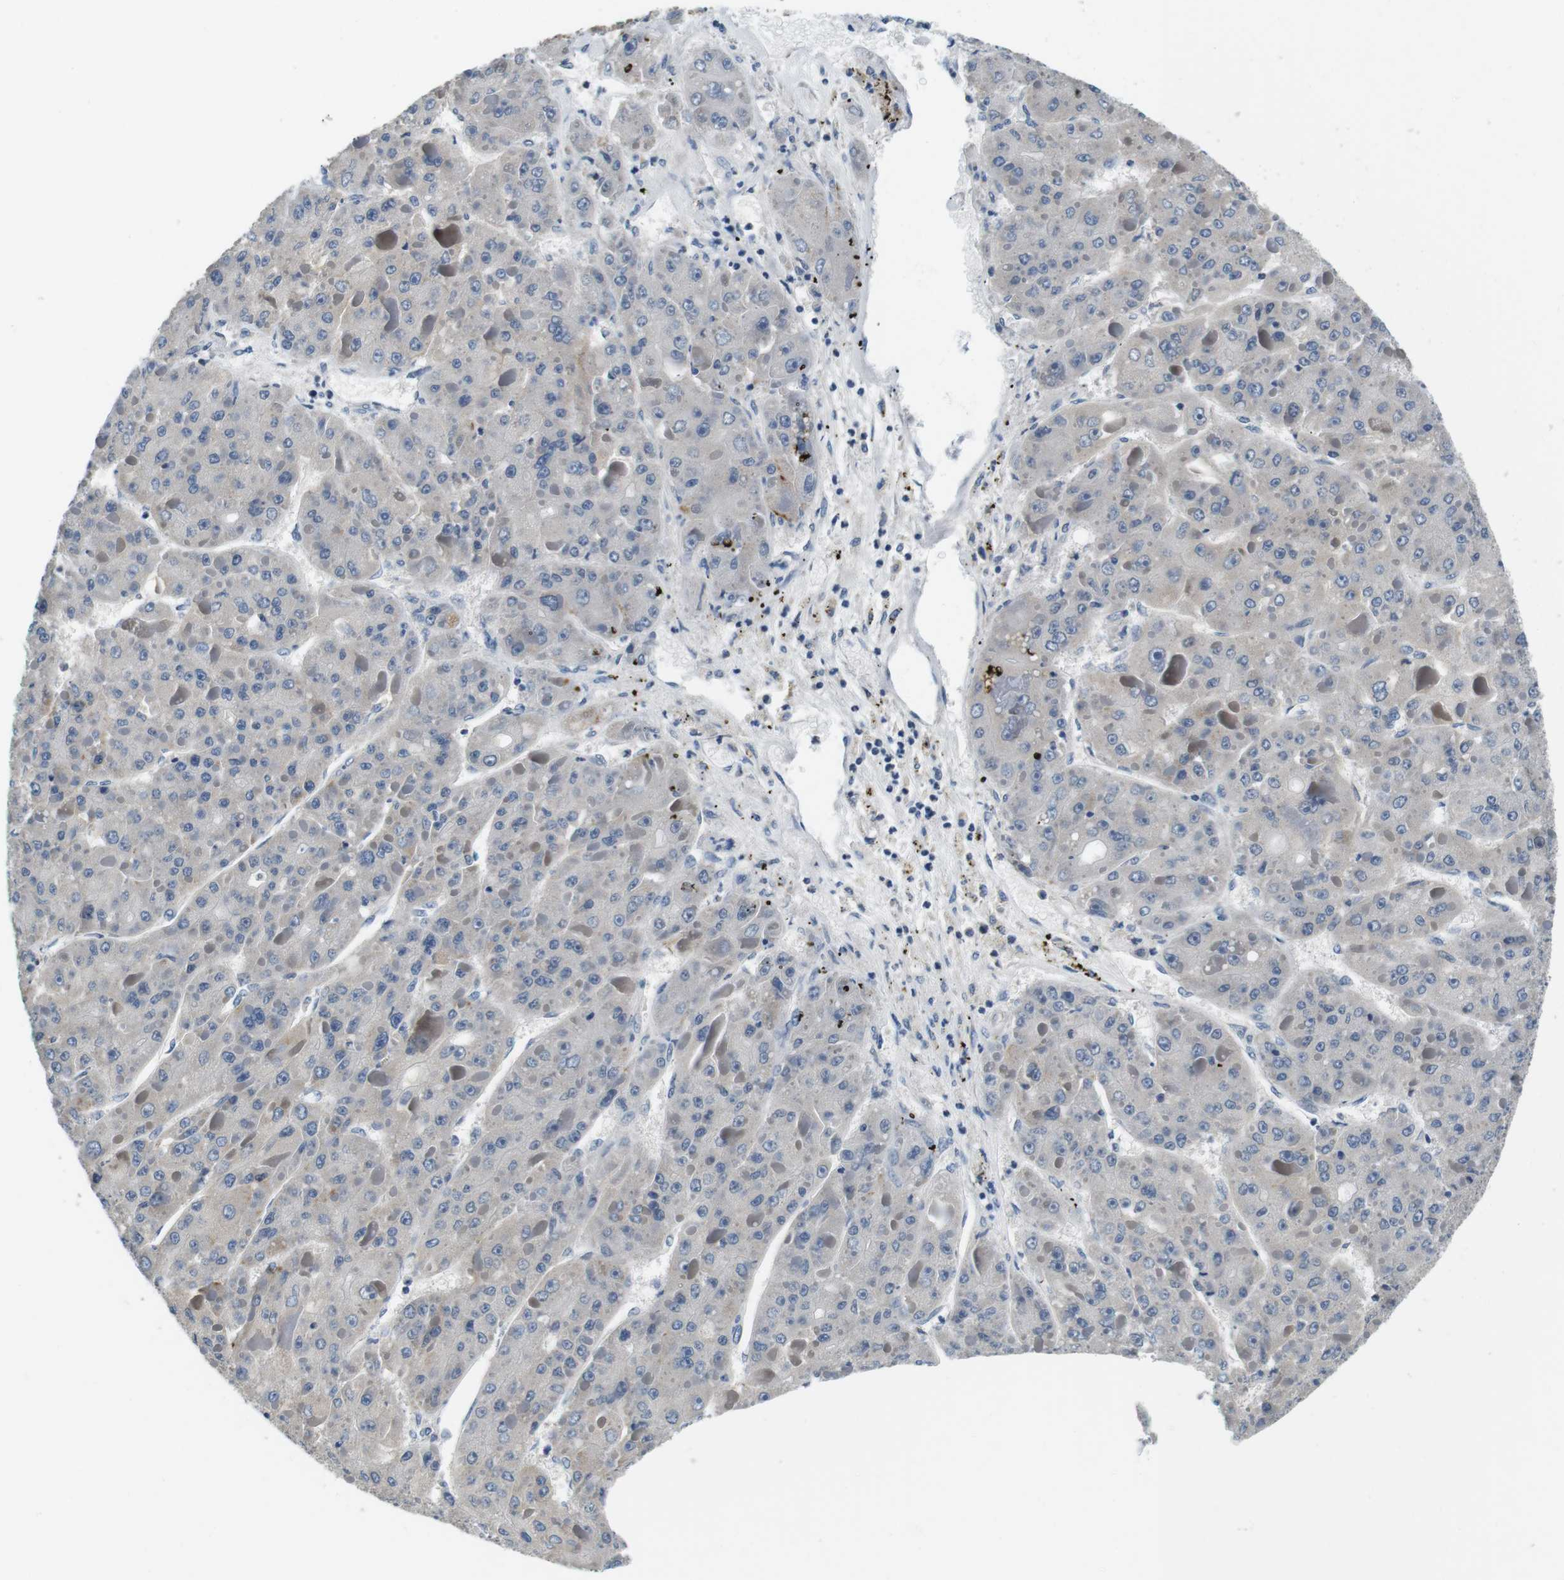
{"staining": {"intensity": "negative", "quantity": "none", "location": "none"}, "tissue": "liver cancer", "cell_type": "Tumor cells", "image_type": "cancer", "snomed": [{"axis": "morphology", "description": "Carcinoma, Hepatocellular, NOS"}, {"axis": "topography", "description": "Liver"}], "caption": "This is an immunohistochemistry (IHC) photomicrograph of human liver hepatocellular carcinoma. There is no staining in tumor cells.", "gene": "DTNA", "patient": {"sex": "female", "age": 73}}